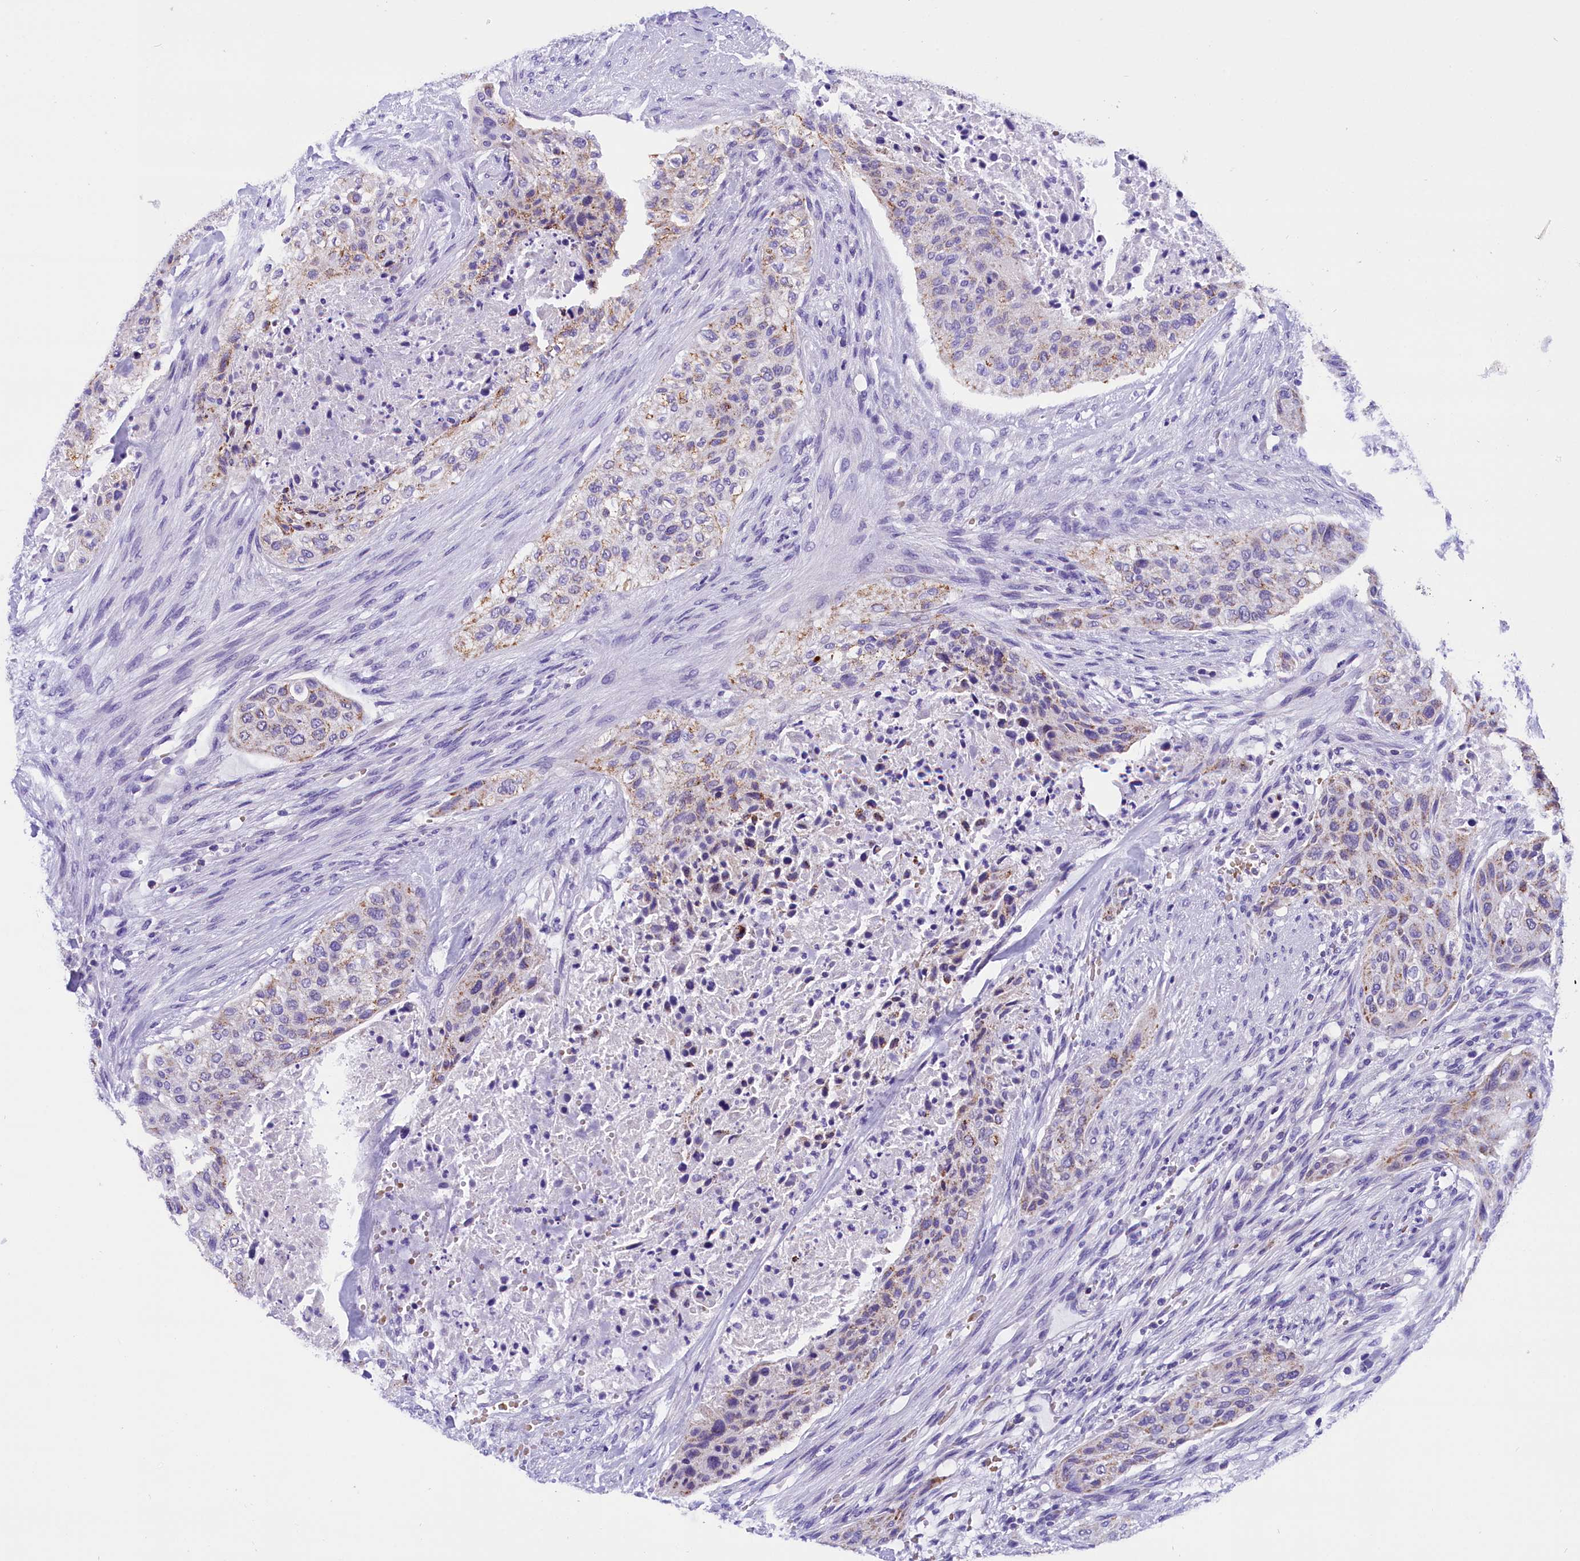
{"staining": {"intensity": "weak", "quantity": "25%-75%", "location": "cytoplasmic/membranous"}, "tissue": "urothelial cancer", "cell_type": "Tumor cells", "image_type": "cancer", "snomed": [{"axis": "morphology", "description": "Urothelial carcinoma, High grade"}, {"axis": "topography", "description": "Urinary bladder"}], "caption": "Immunohistochemical staining of human urothelial cancer exhibits weak cytoplasmic/membranous protein staining in about 25%-75% of tumor cells.", "gene": "ABAT", "patient": {"sex": "male", "age": 35}}